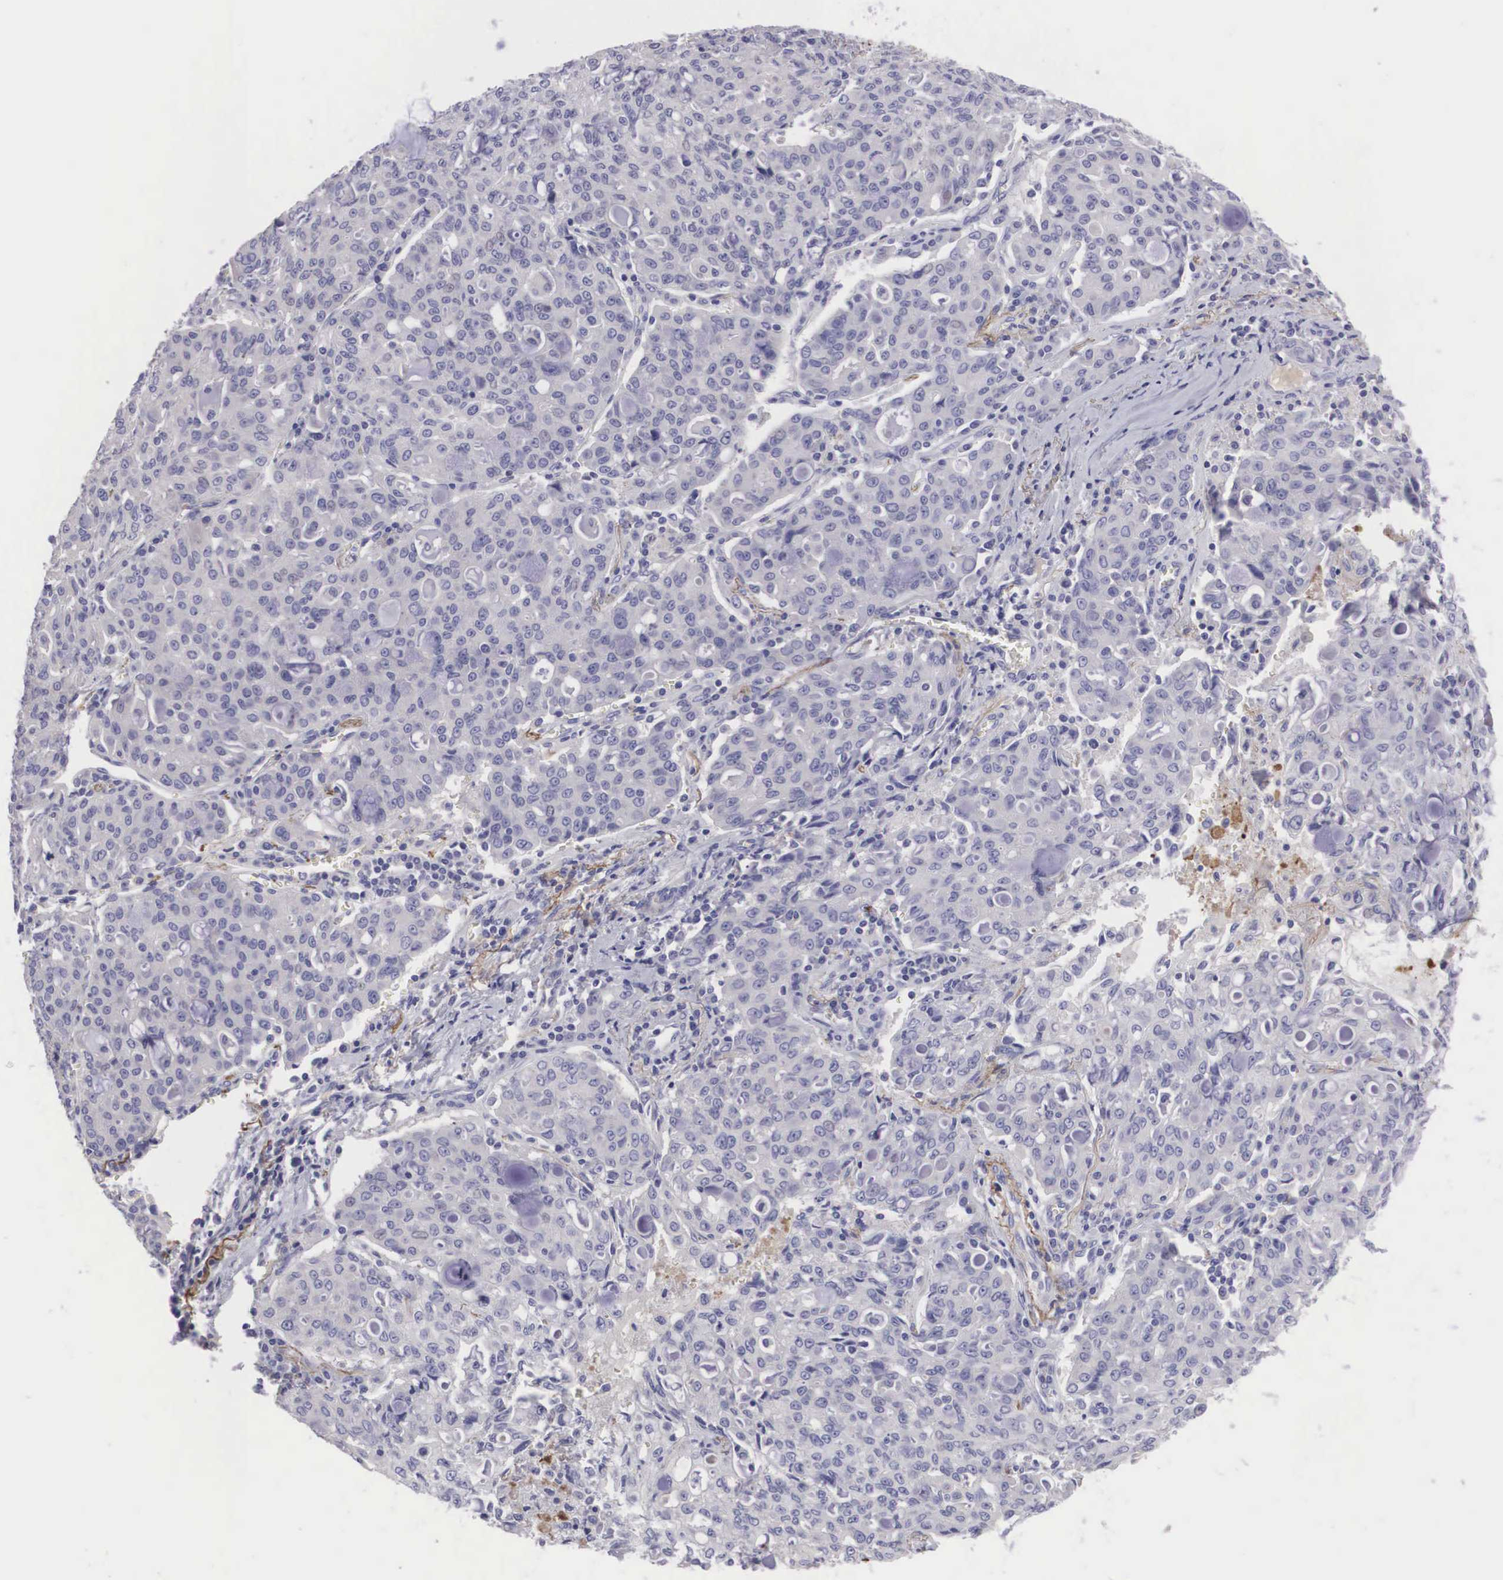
{"staining": {"intensity": "negative", "quantity": "none", "location": "none"}, "tissue": "lung cancer", "cell_type": "Tumor cells", "image_type": "cancer", "snomed": [{"axis": "morphology", "description": "Adenocarcinoma, NOS"}, {"axis": "topography", "description": "Lung"}], "caption": "This is an immunohistochemistry (IHC) micrograph of human lung cancer (adenocarcinoma). There is no positivity in tumor cells.", "gene": "CLU", "patient": {"sex": "female", "age": 44}}